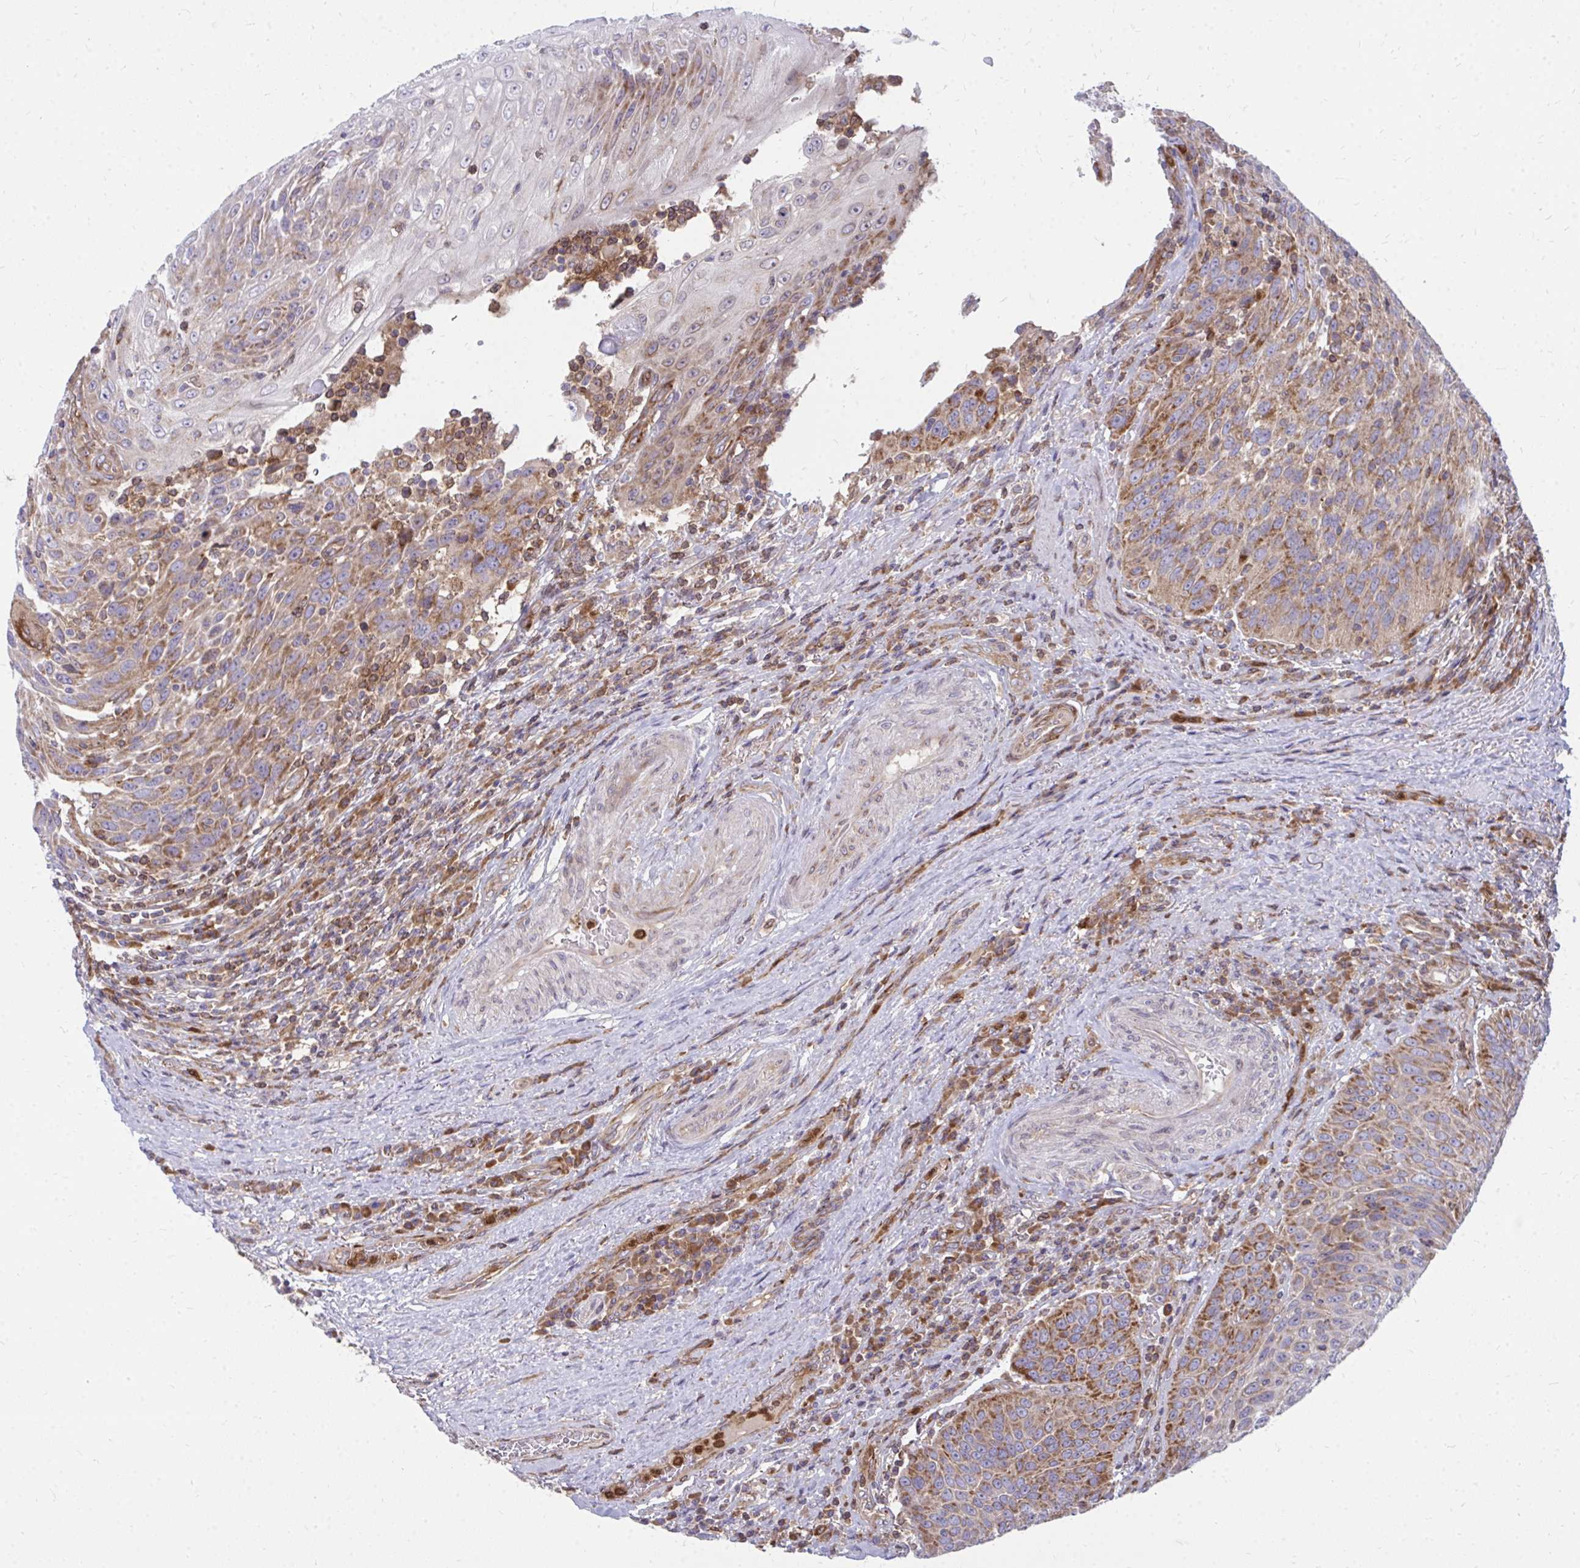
{"staining": {"intensity": "moderate", "quantity": "25%-75%", "location": "cytoplasmic/membranous"}, "tissue": "urothelial cancer", "cell_type": "Tumor cells", "image_type": "cancer", "snomed": [{"axis": "morphology", "description": "Urothelial carcinoma, High grade"}, {"axis": "topography", "description": "Urinary bladder"}], "caption": "This histopathology image displays immunohistochemistry staining of human urothelial cancer, with medium moderate cytoplasmic/membranous positivity in about 25%-75% of tumor cells.", "gene": "ASAP1", "patient": {"sex": "female", "age": 70}}